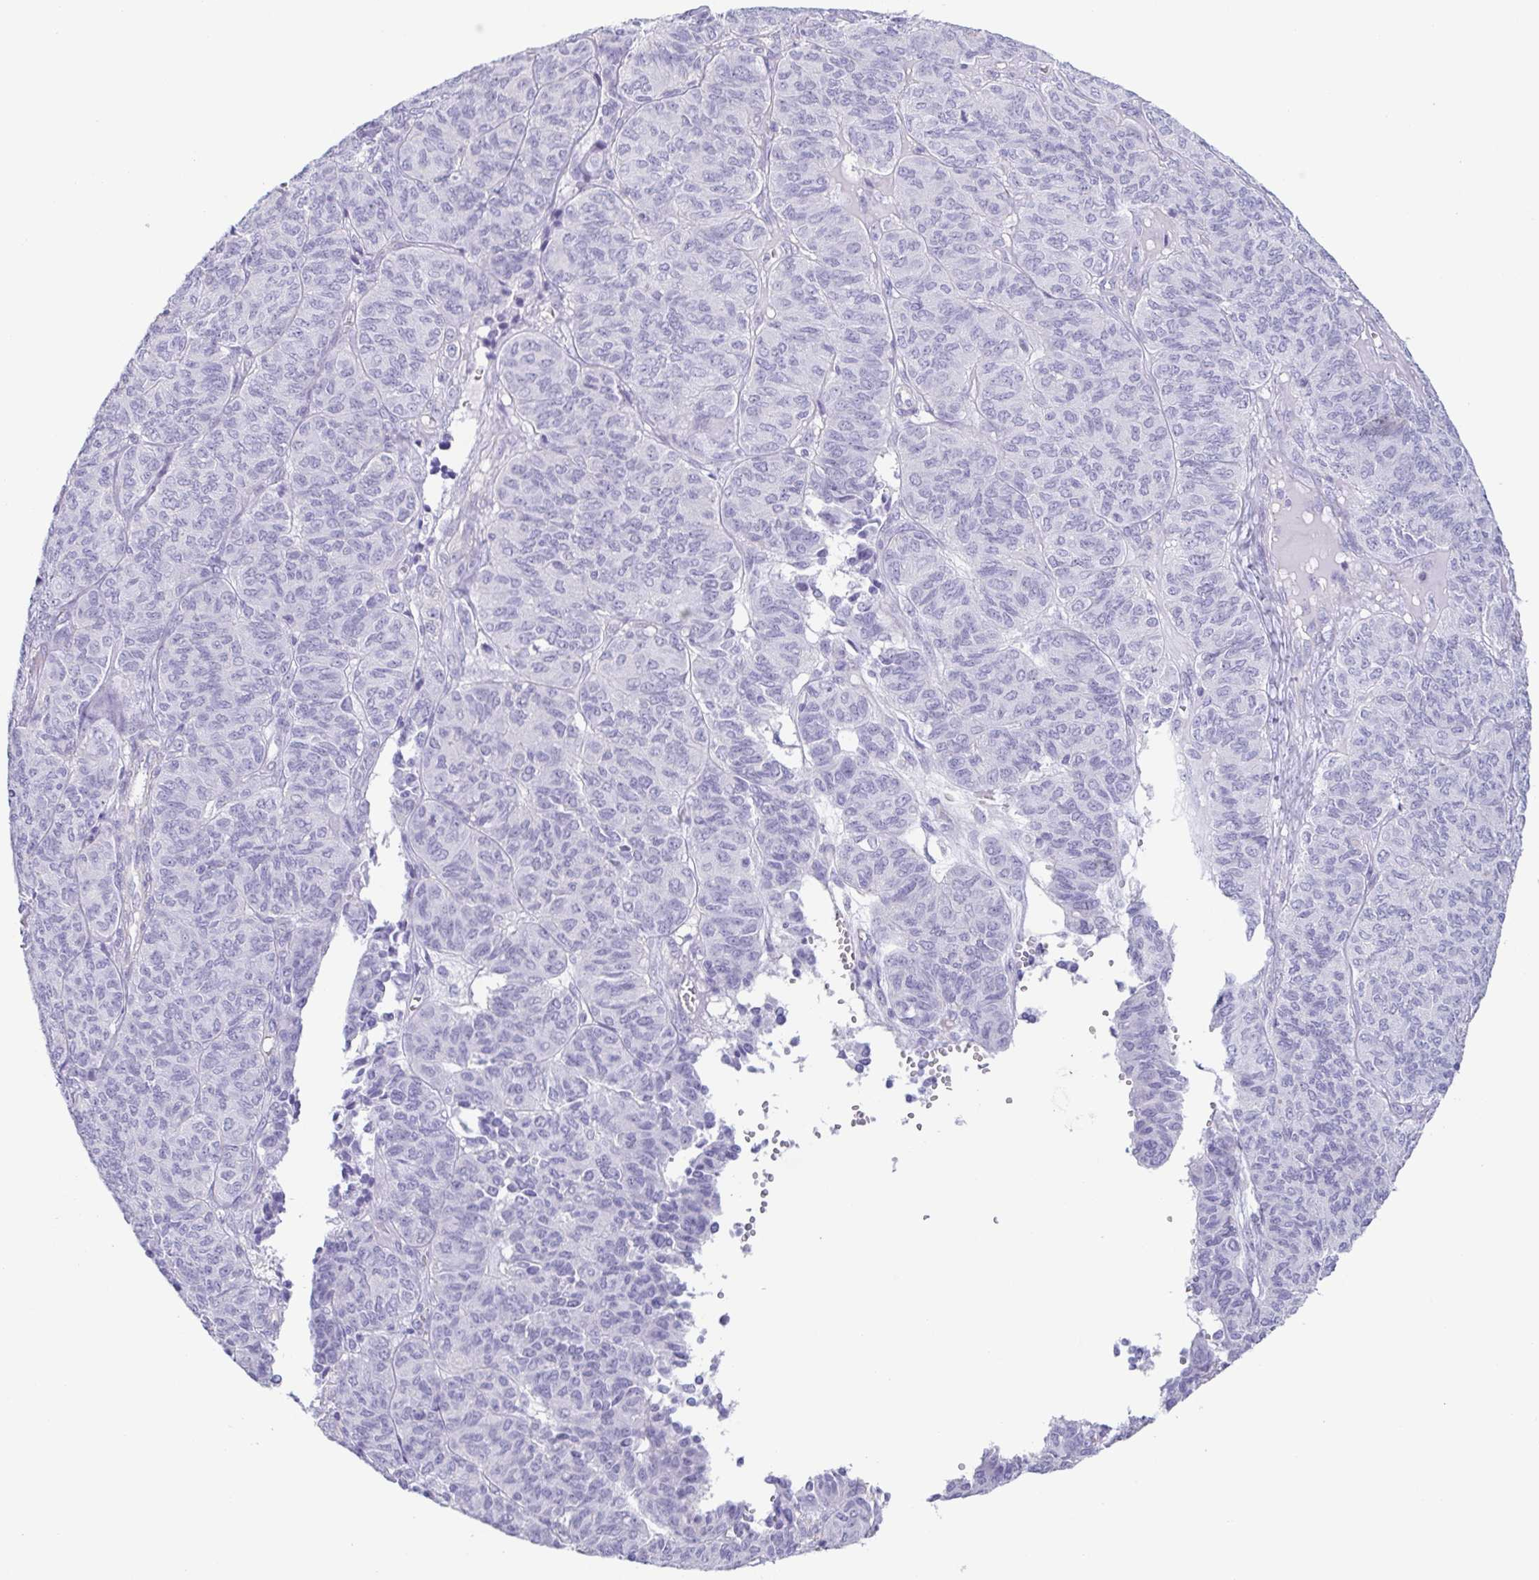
{"staining": {"intensity": "negative", "quantity": "none", "location": "none"}, "tissue": "ovarian cancer", "cell_type": "Tumor cells", "image_type": "cancer", "snomed": [{"axis": "morphology", "description": "Carcinoma, endometroid"}, {"axis": "topography", "description": "Ovary"}], "caption": "A high-resolution micrograph shows IHC staining of ovarian endometroid carcinoma, which demonstrates no significant expression in tumor cells.", "gene": "PRR4", "patient": {"sex": "female", "age": 80}}